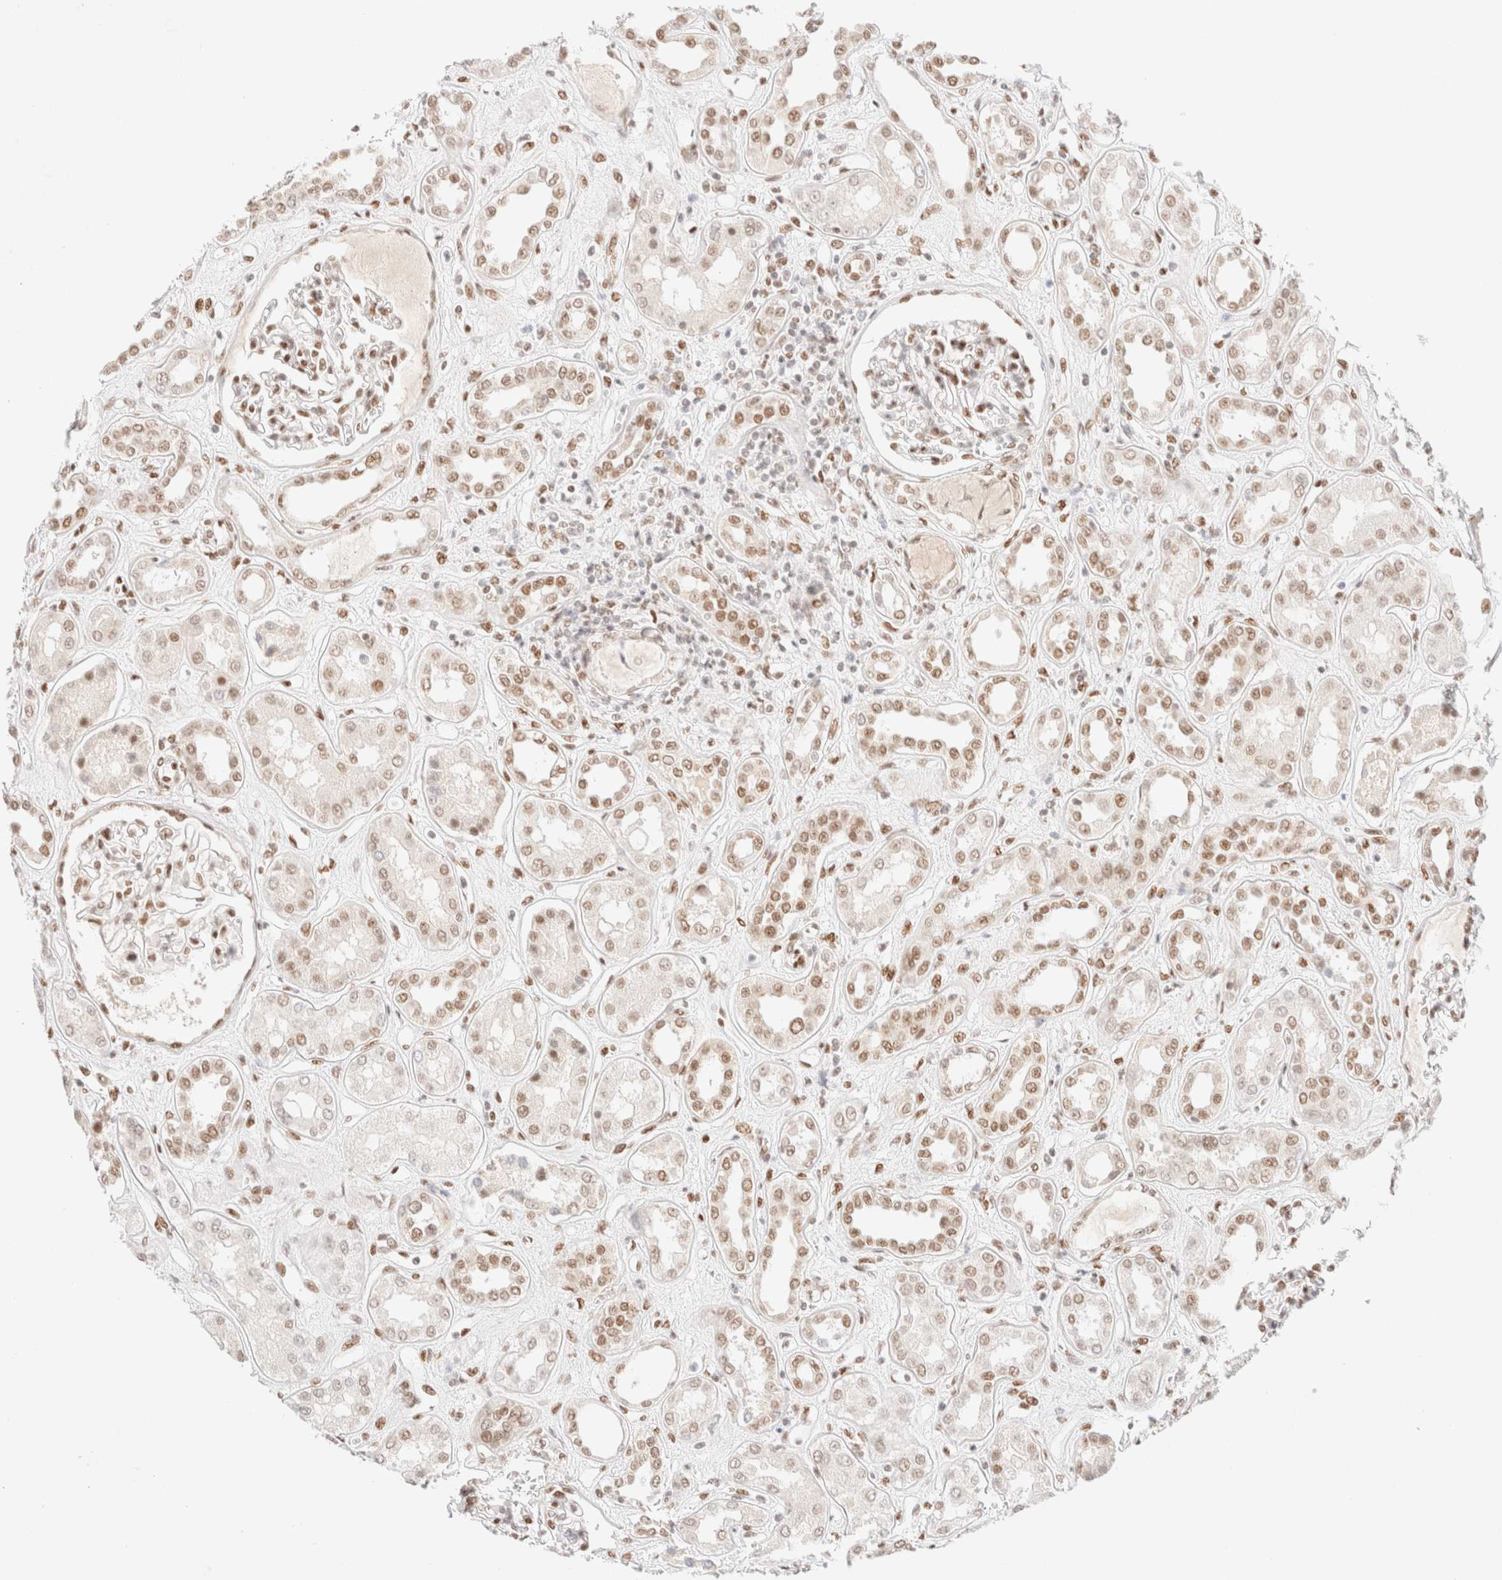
{"staining": {"intensity": "moderate", "quantity": ">75%", "location": "cytoplasmic/membranous"}, "tissue": "kidney", "cell_type": "Cells in glomeruli", "image_type": "normal", "snomed": [{"axis": "morphology", "description": "Normal tissue, NOS"}, {"axis": "topography", "description": "Kidney"}], "caption": "Normal kidney demonstrates moderate cytoplasmic/membranous positivity in about >75% of cells in glomeruli (IHC, brightfield microscopy, high magnification)..", "gene": "CIC", "patient": {"sex": "male", "age": 59}}